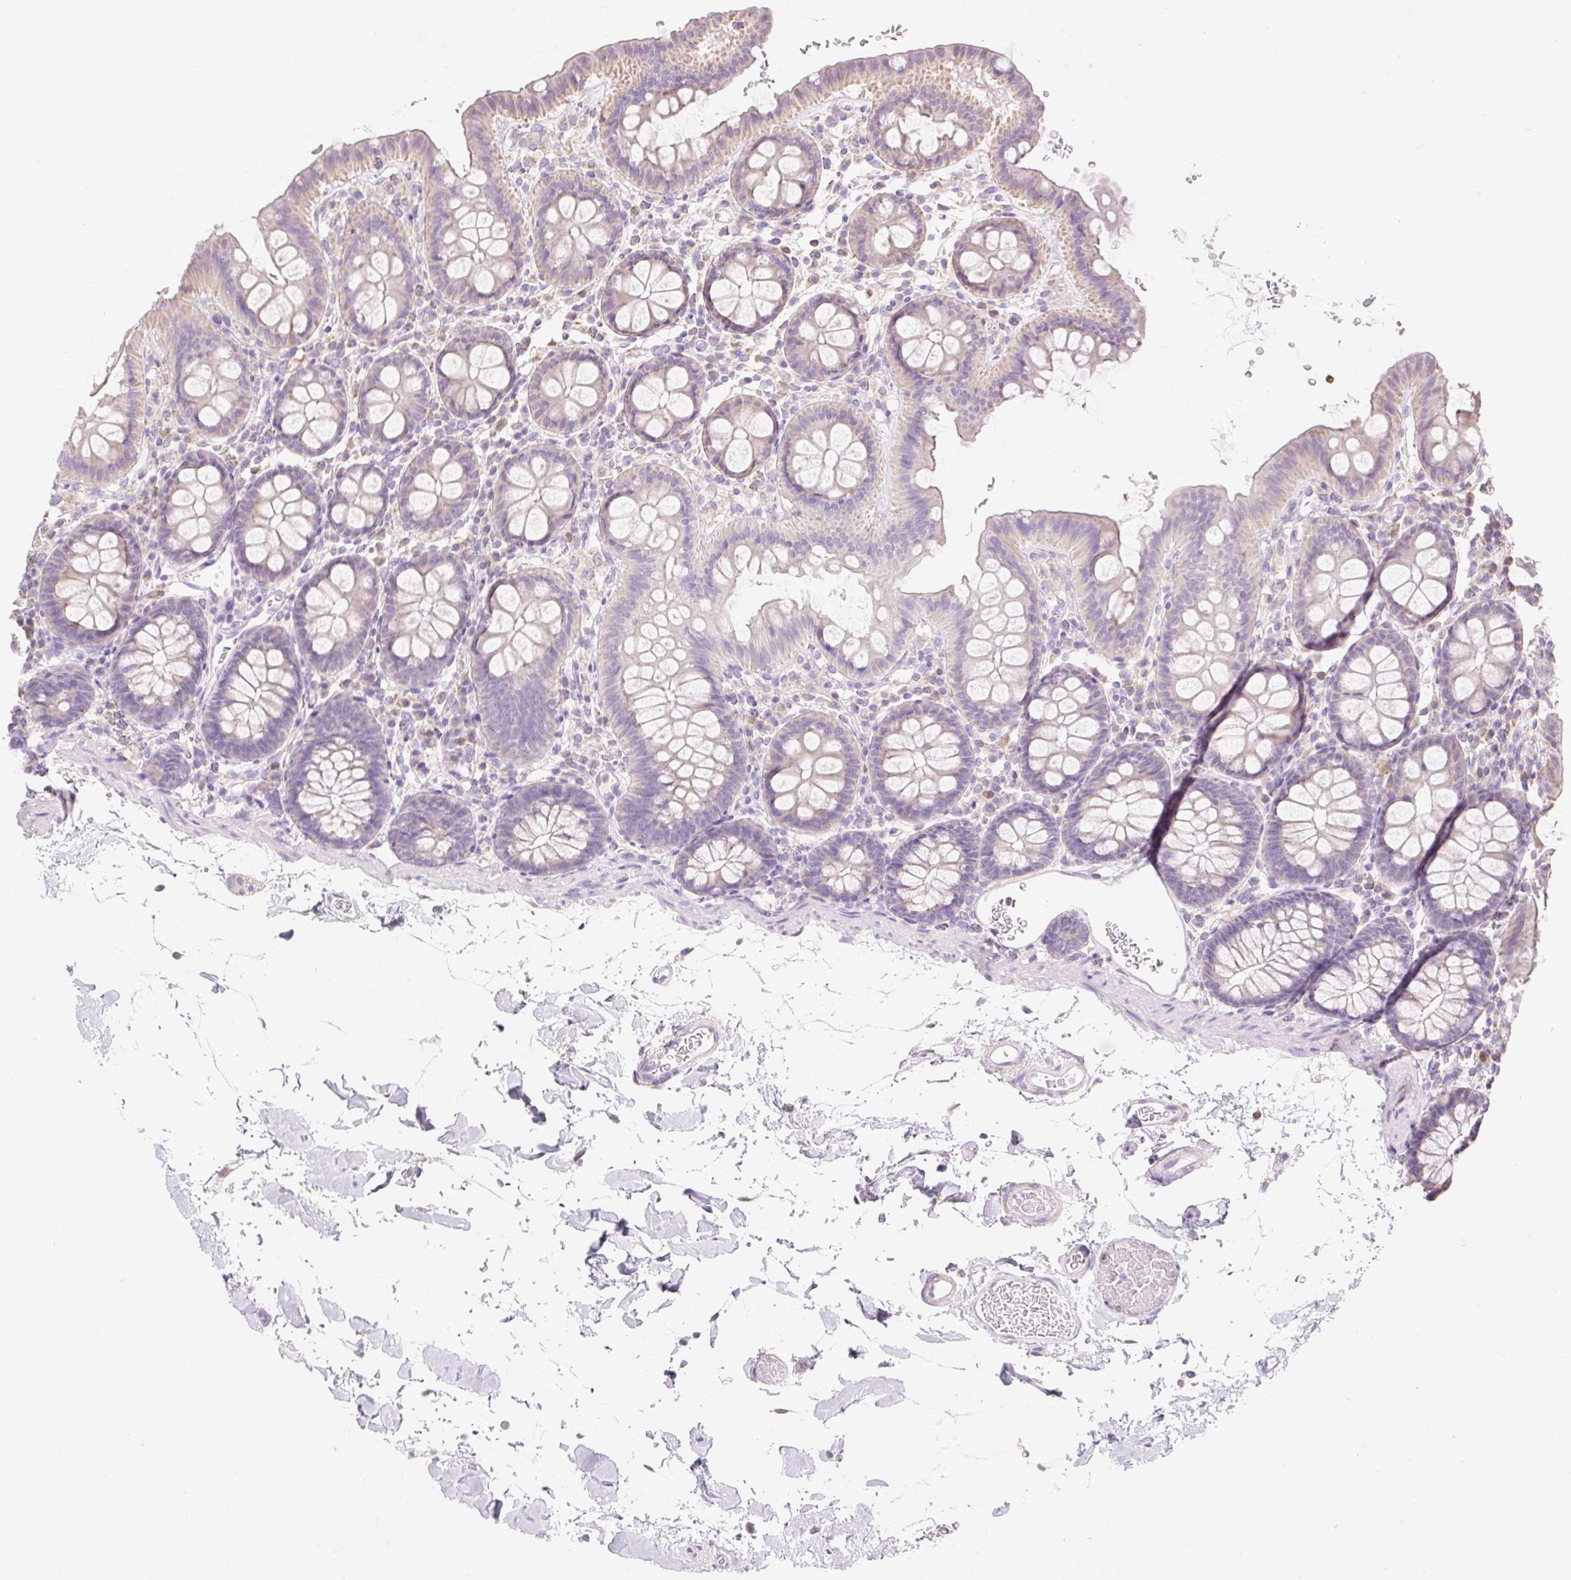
{"staining": {"intensity": "weak", "quantity": "<25%", "location": "cytoplasmic/membranous"}, "tissue": "colon", "cell_type": "Endothelial cells", "image_type": "normal", "snomed": [{"axis": "morphology", "description": "Normal tissue, NOS"}, {"axis": "topography", "description": "Colon"}], "caption": "Micrograph shows no protein expression in endothelial cells of unremarkable colon. (DAB IHC with hematoxylin counter stain).", "gene": "DHX35", "patient": {"sex": "male", "age": 75}}